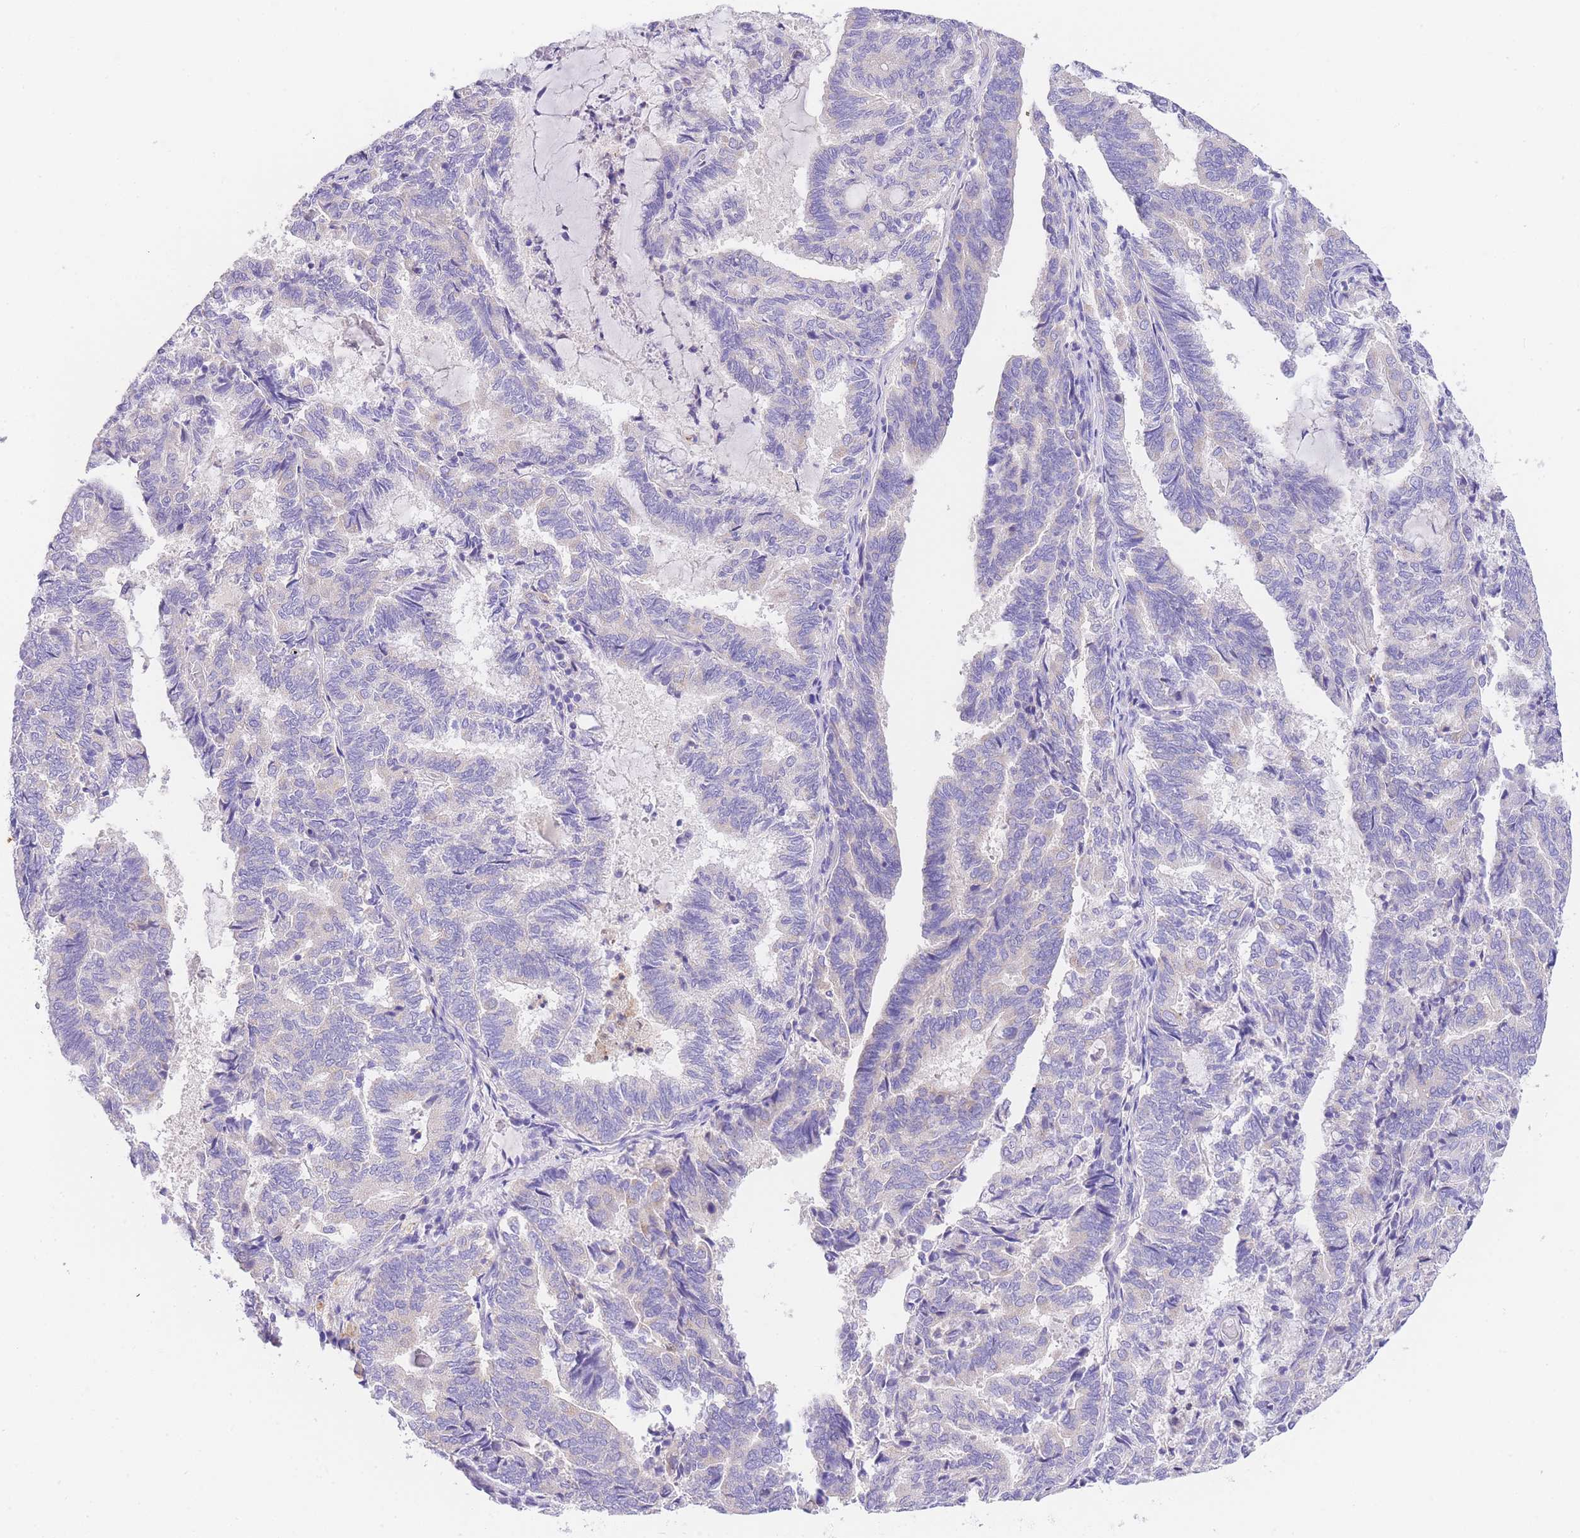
{"staining": {"intensity": "negative", "quantity": "none", "location": "none"}, "tissue": "endometrial cancer", "cell_type": "Tumor cells", "image_type": "cancer", "snomed": [{"axis": "morphology", "description": "Adenocarcinoma, NOS"}, {"axis": "topography", "description": "Endometrium"}], "caption": "Image shows no protein expression in tumor cells of endometrial adenocarcinoma tissue. (DAB (3,3'-diaminobenzidine) immunohistochemistry, high magnification).", "gene": "EPN2", "patient": {"sex": "female", "age": 80}}